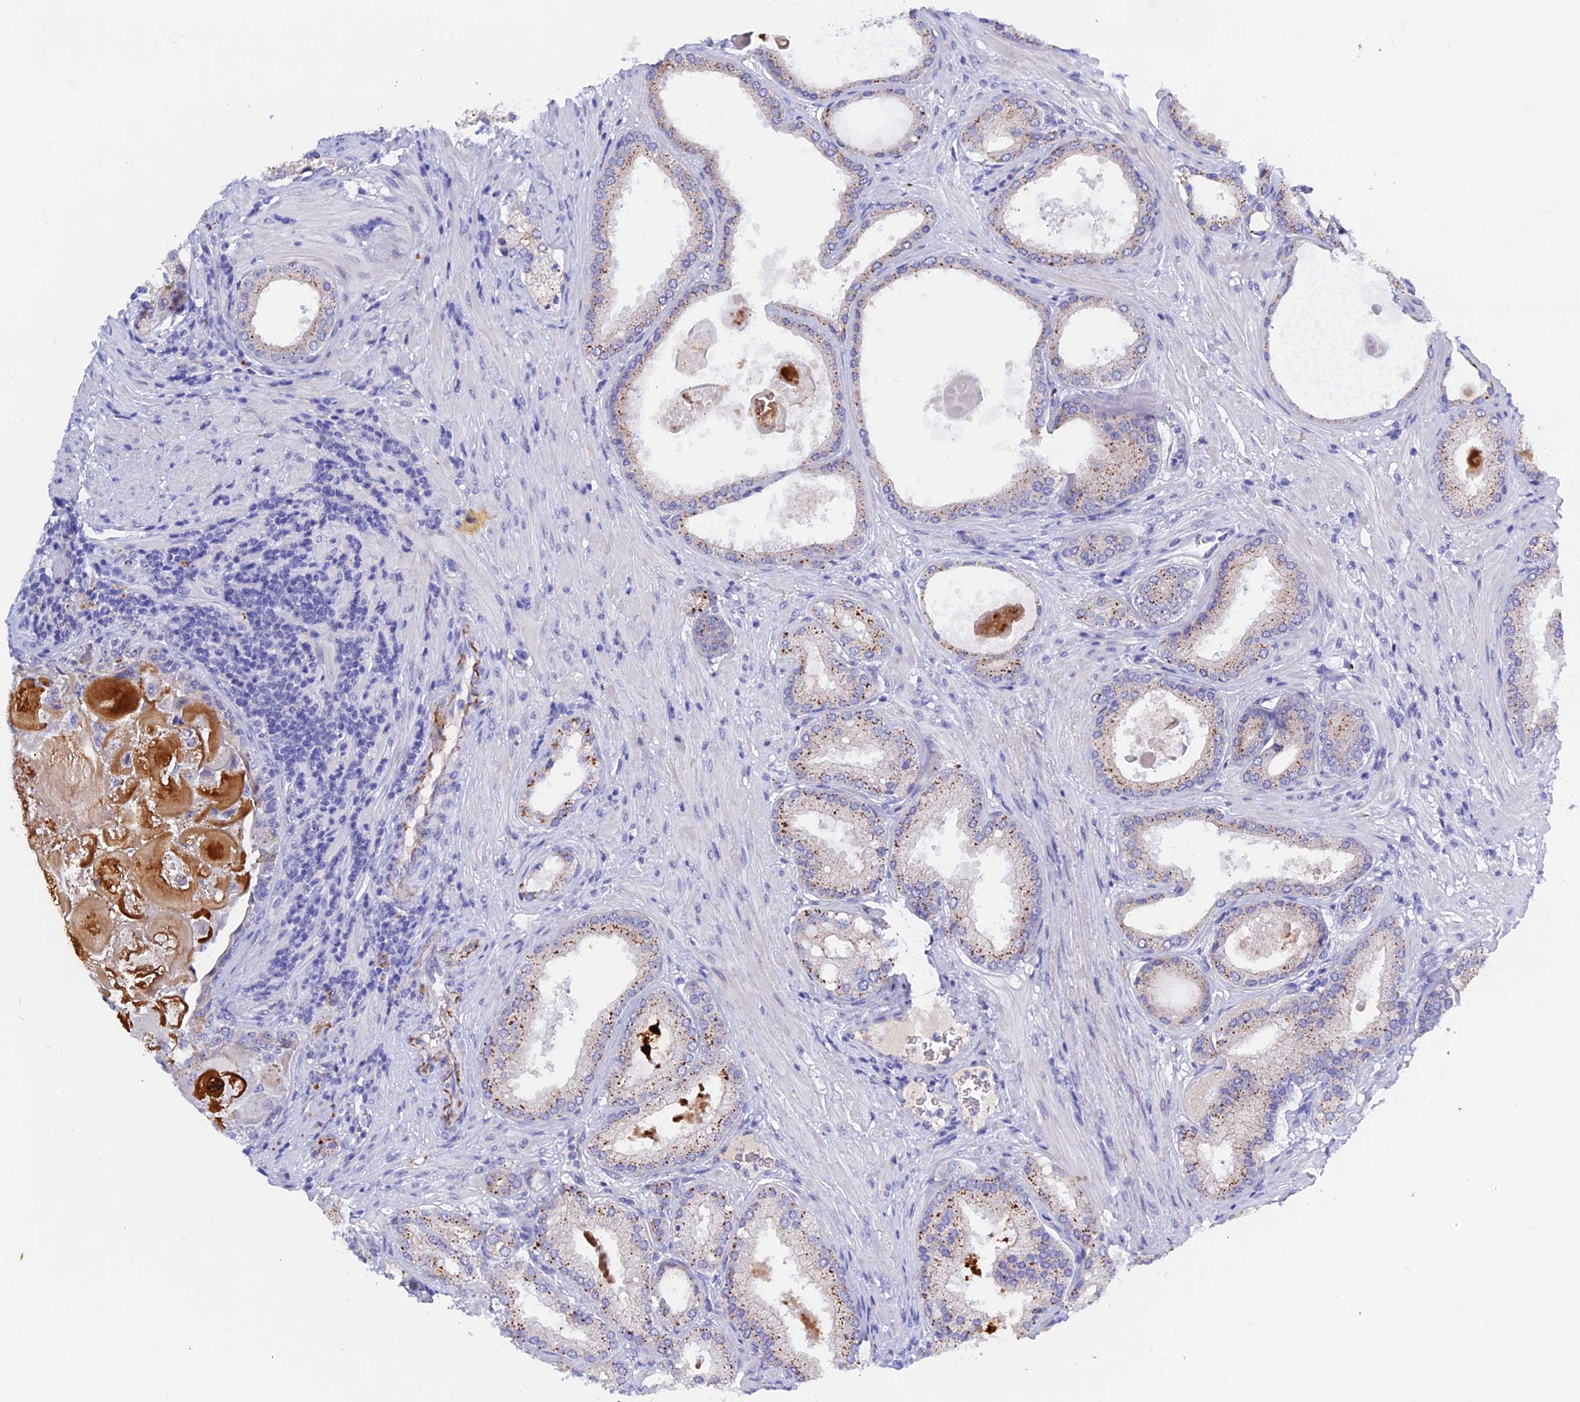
{"staining": {"intensity": "weak", "quantity": "25%-75%", "location": "cytoplasmic/membranous"}, "tissue": "prostate cancer", "cell_type": "Tumor cells", "image_type": "cancer", "snomed": [{"axis": "morphology", "description": "Adenocarcinoma, Low grade"}, {"axis": "topography", "description": "Prostate"}], "caption": "Protein expression by immunohistochemistry (IHC) demonstrates weak cytoplasmic/membranous positivity in approximately 25%-75% of tumor cells in prostate cancer (adenocarcinoma (low-grade)). Immunohistochemistry stains the protein of interest in brown and the nuclei are stained blue.", "gene": "GK5", "patient": {"sex": "male", "age": 59}}